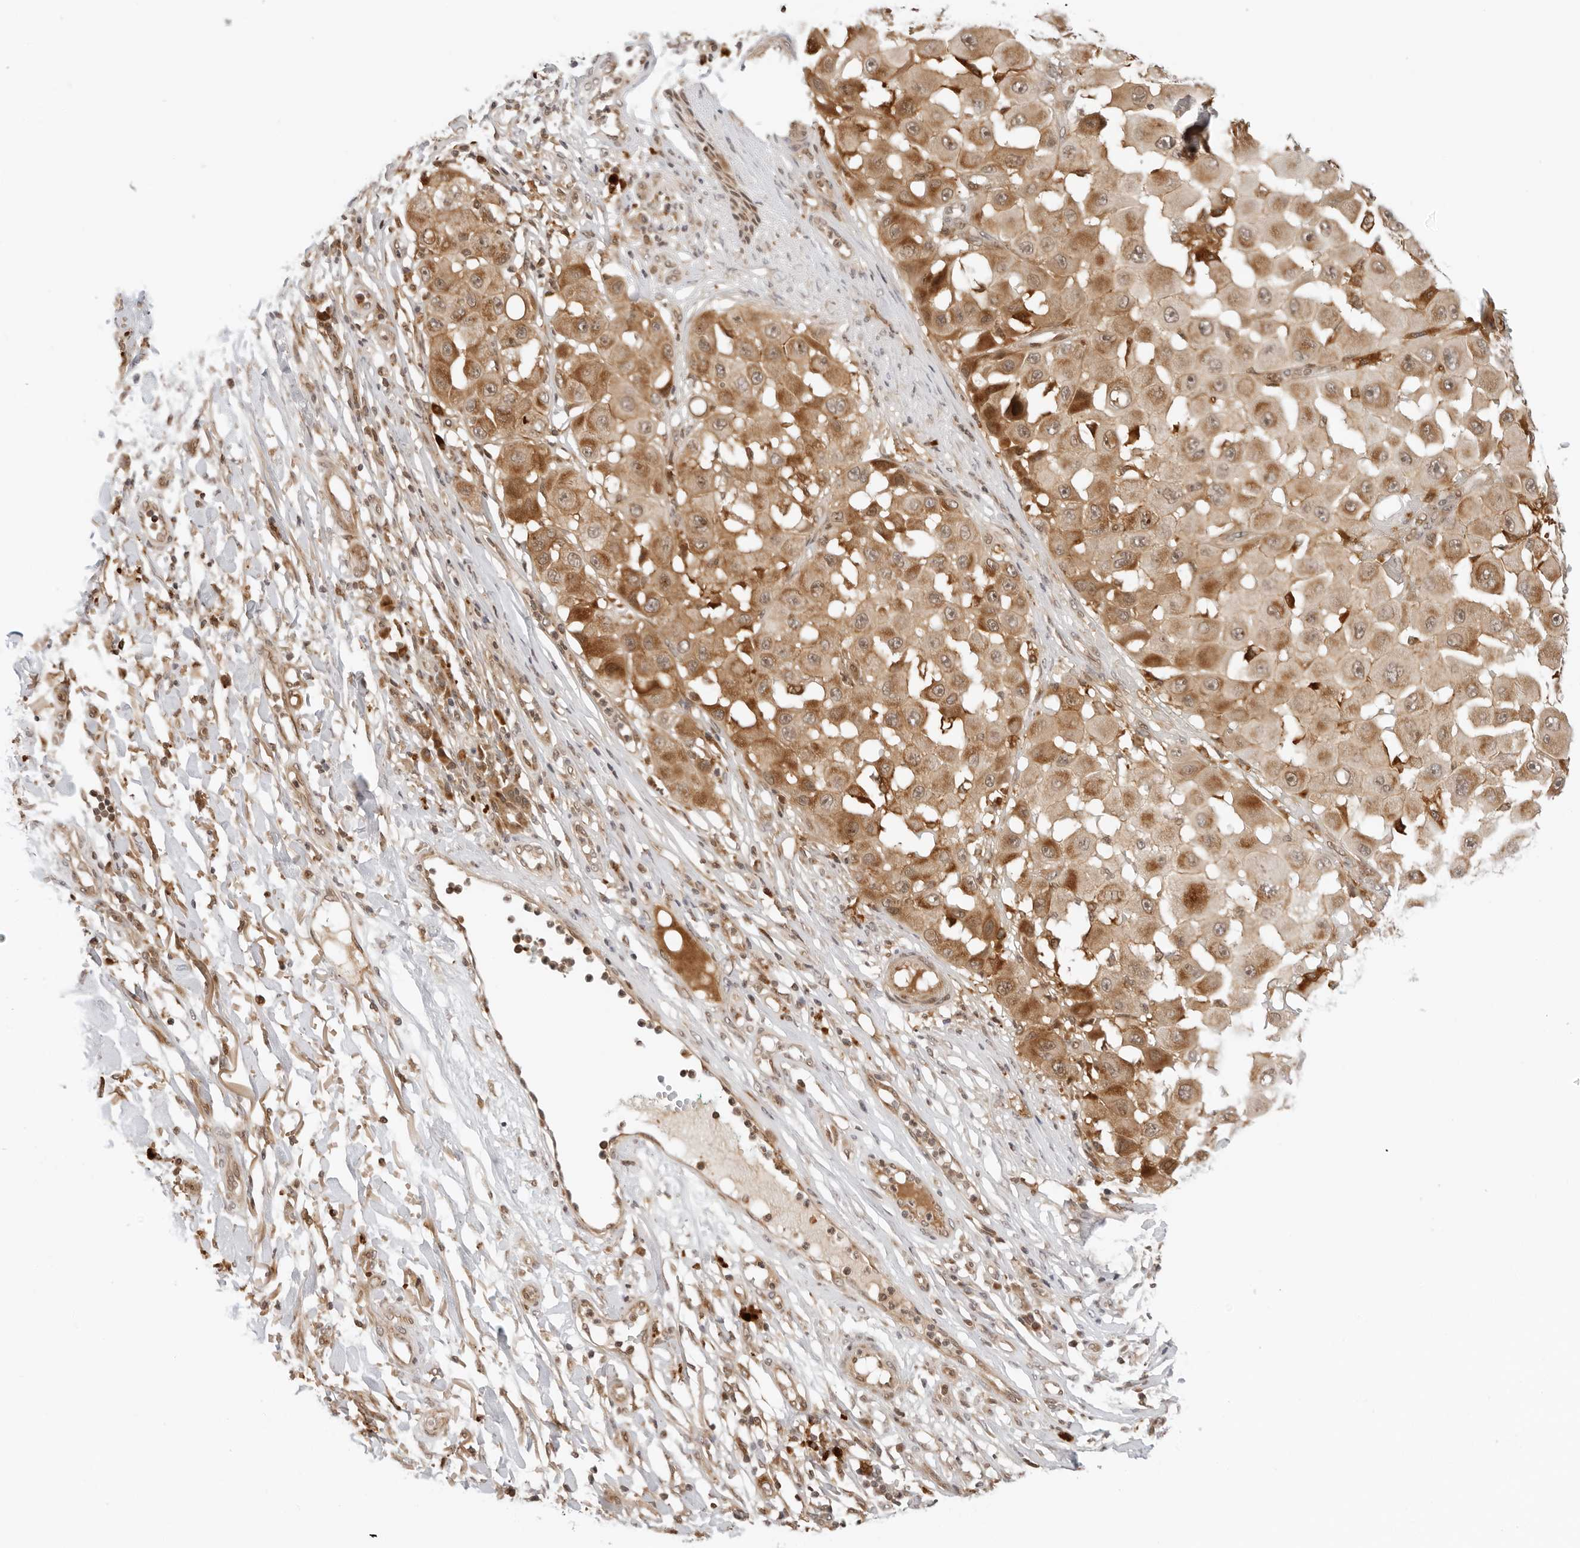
{"staining": {"intensity": "moderate", "quantity": ">75%", "location": "cytoplasmic/membranous"}, "tissue": "melanoma", "cell_type": "Tumor cells", "image_type": "cancer", "snomed": [{"axis": "morphology", "description": "Malignant melanoma, NOS"}, {"axis": "topography", "description": "Skin"}], "caption": "IHC histopathology image of human malignant melanoma stained for a protein (brown), which displays medium levels of moderate cytoplasmic/membranous expression in about >75% of tumor cells.", "gene": "RC3H1", "patient": {"sex": "female", "age": 81}}